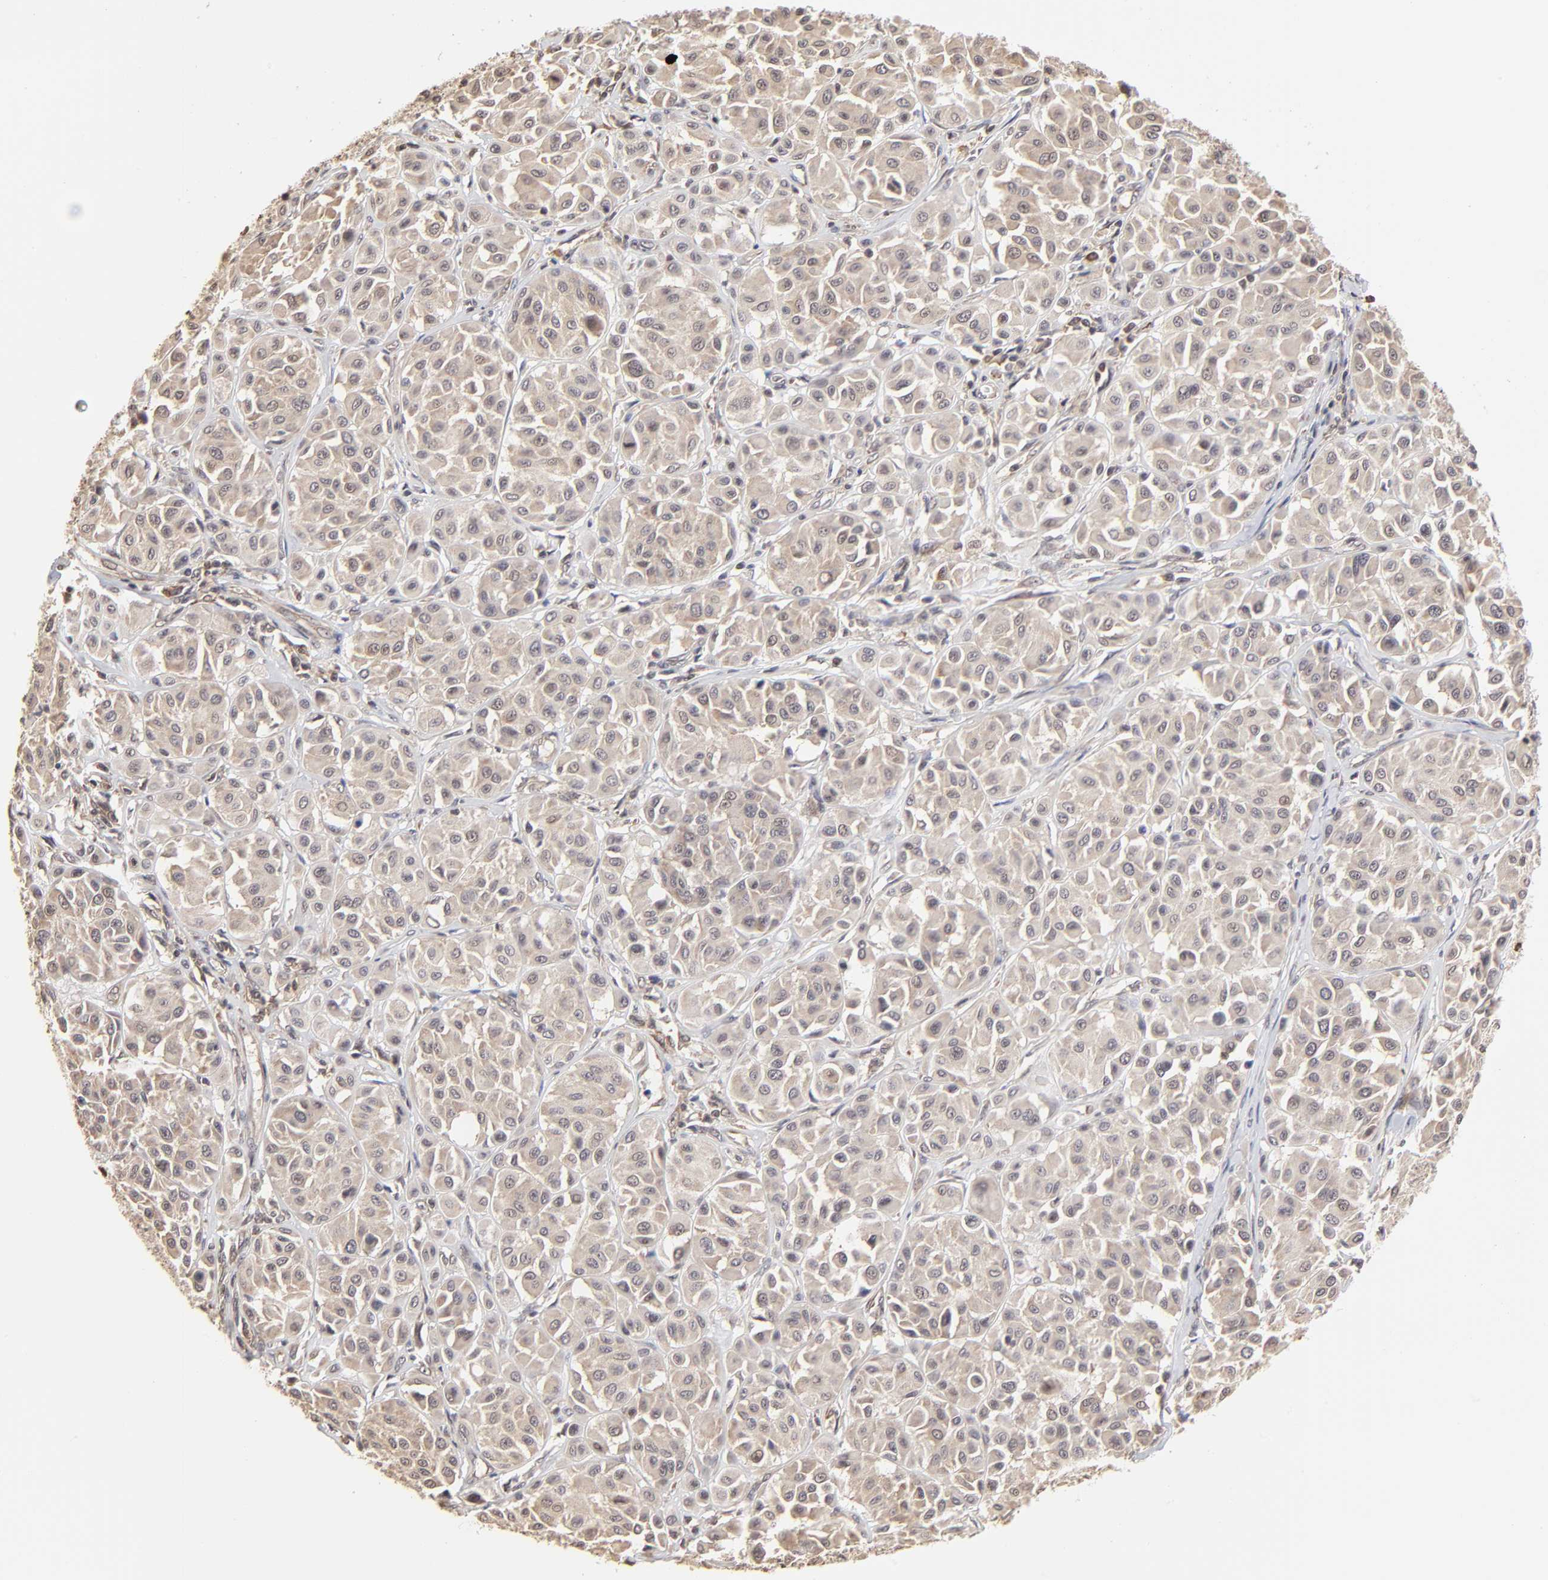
{"staining": {"intensity": "weak", "quantity": "<25%", "location": "cytoplasmic/membranous,nuclear"}, "tissue": "melanoma", "cell_type": "Tumor cells", "image_type": "cancer", "snomed": [{"axis": "morphology", "description": "Malignant melanoma, Metastatic site"}, {"axis": "topography", "description": "Soft tissue"}], "caption": "Tumor cells show no significant protein expression in melanoma.", "gene": "BRPF1", "patient": {"sex": "male", "age": 41}}